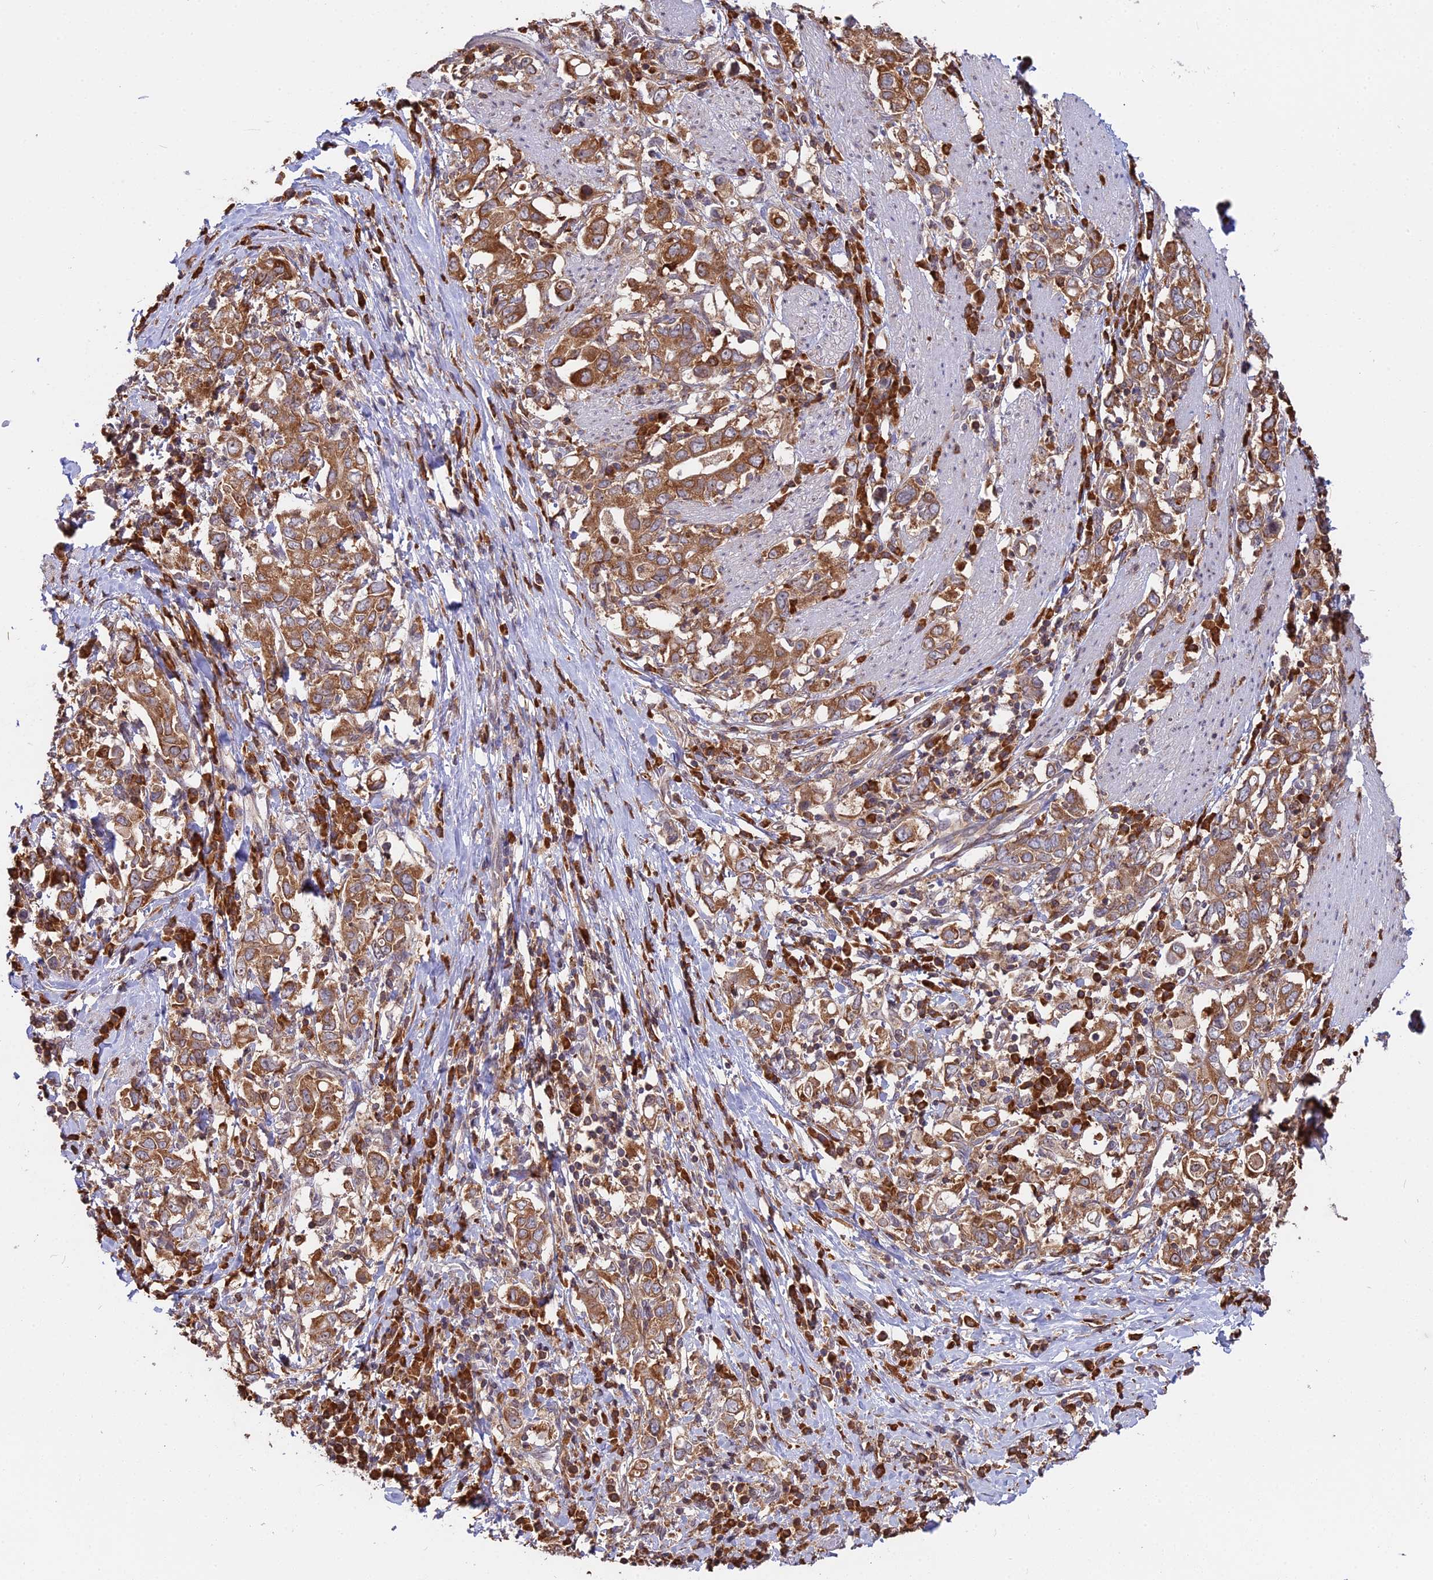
{"staining": {"intensity": "moderate", "quantity": ">75%", "location": "cytoplasmic/membranous"}, "tissue": "stomach cancer", "cell_type": "Tumor cells", "image_type": "cancer", "snomed": [{"axis": "morphology", "description": "Adenocarcinoma, NOS"}, {"axis": "topography", "description": "Stomach, upper"}, {"axis": "topography", "description": "Stomach"}], "caption": "About >75% of tumor cells in human adenocarcinoma (stomach) reveal moderate cytoplasmic/membranous protein expression as visualized by brown immunohistochemical staining.", "gene": "RPL26", "patient": {"sex": "male", "age": 62}}